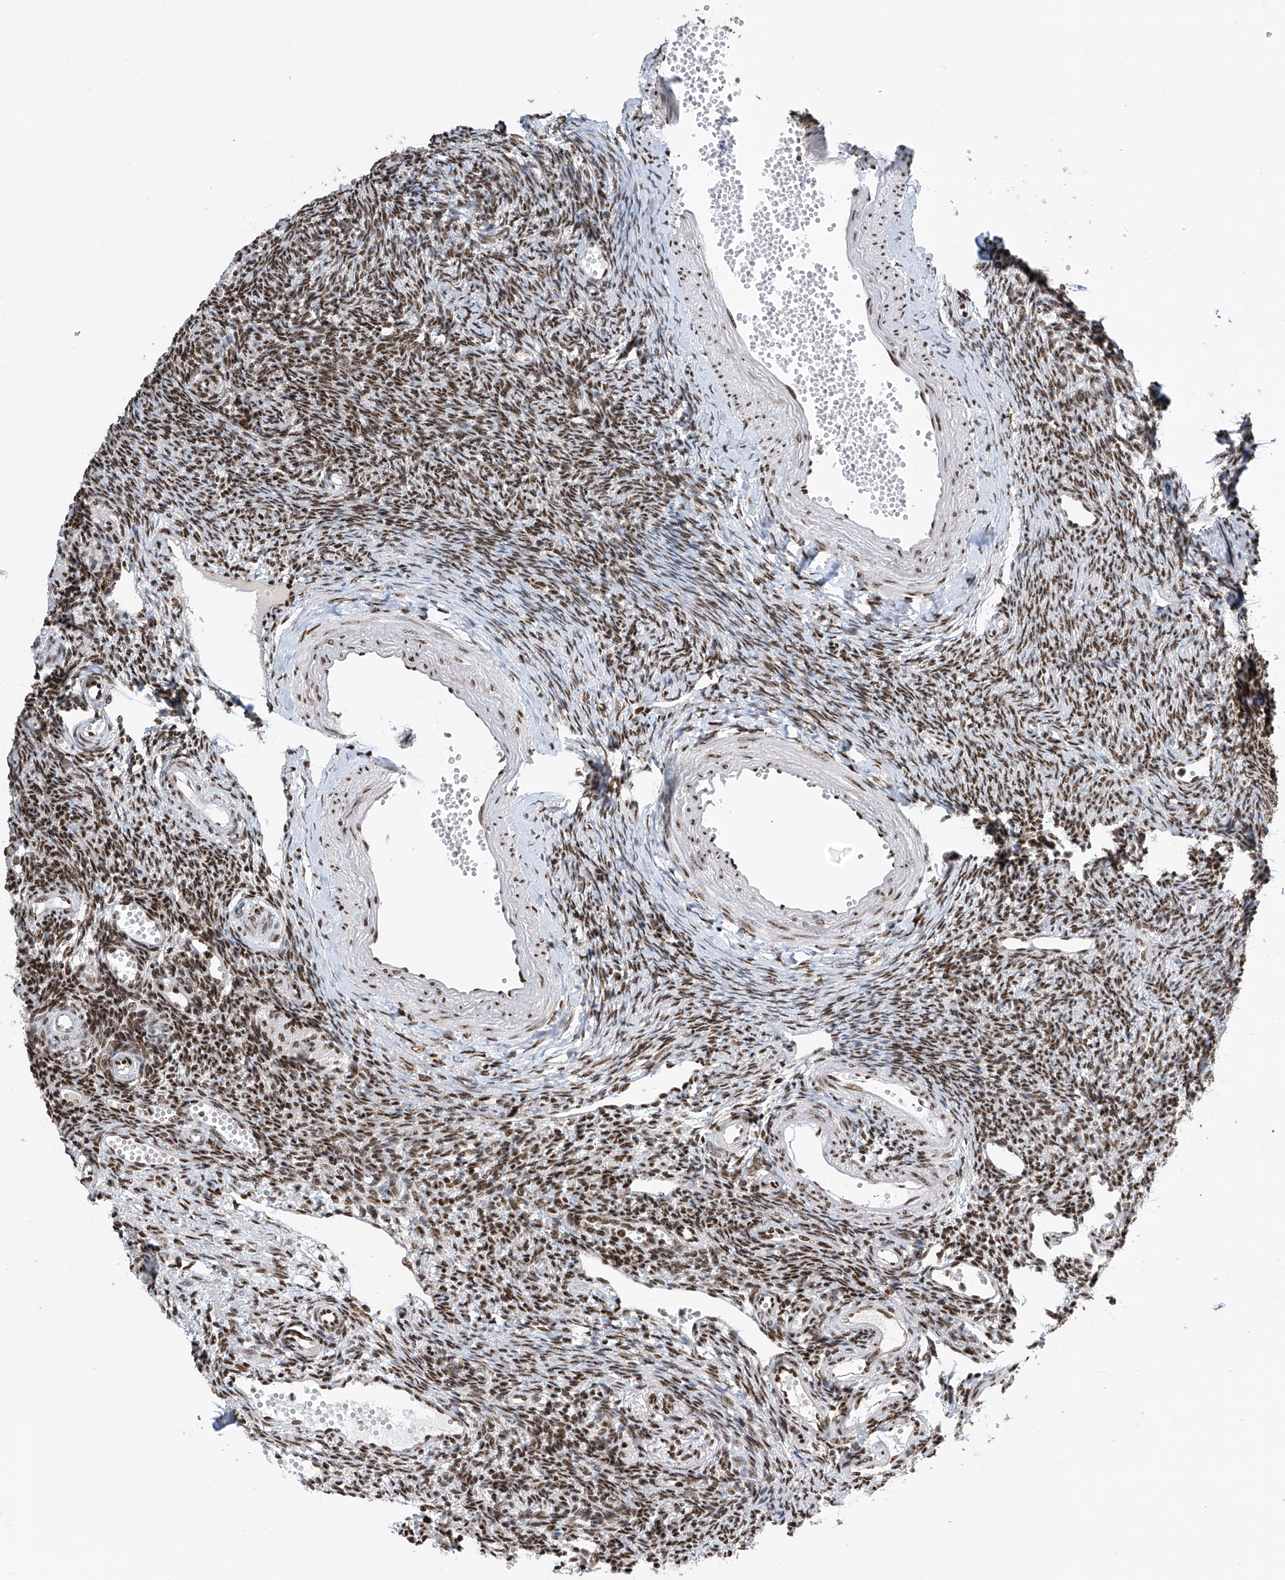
{"staining": {"intensity": "moderate", "quantity": ">75%", "location": "nuclear"}, "tissue": "ovary", "cell_type": "Follicle cells", "image_type": "normal", "snomed": [{"axis": "morphology", "description": "Normal tissue, NOS"}, {"axis": "morphology", "description": "Cyst, NOS"}, {"axis": "topography", "description": "Ovary"}], "caption": "Protein positivity by immunohistochemistry reveals moderate nuclear positivity in about >75% of follicle cells in unremarkable ovary.", "gene": "APLF", "patient": {"sex": "female", "age": 33}}